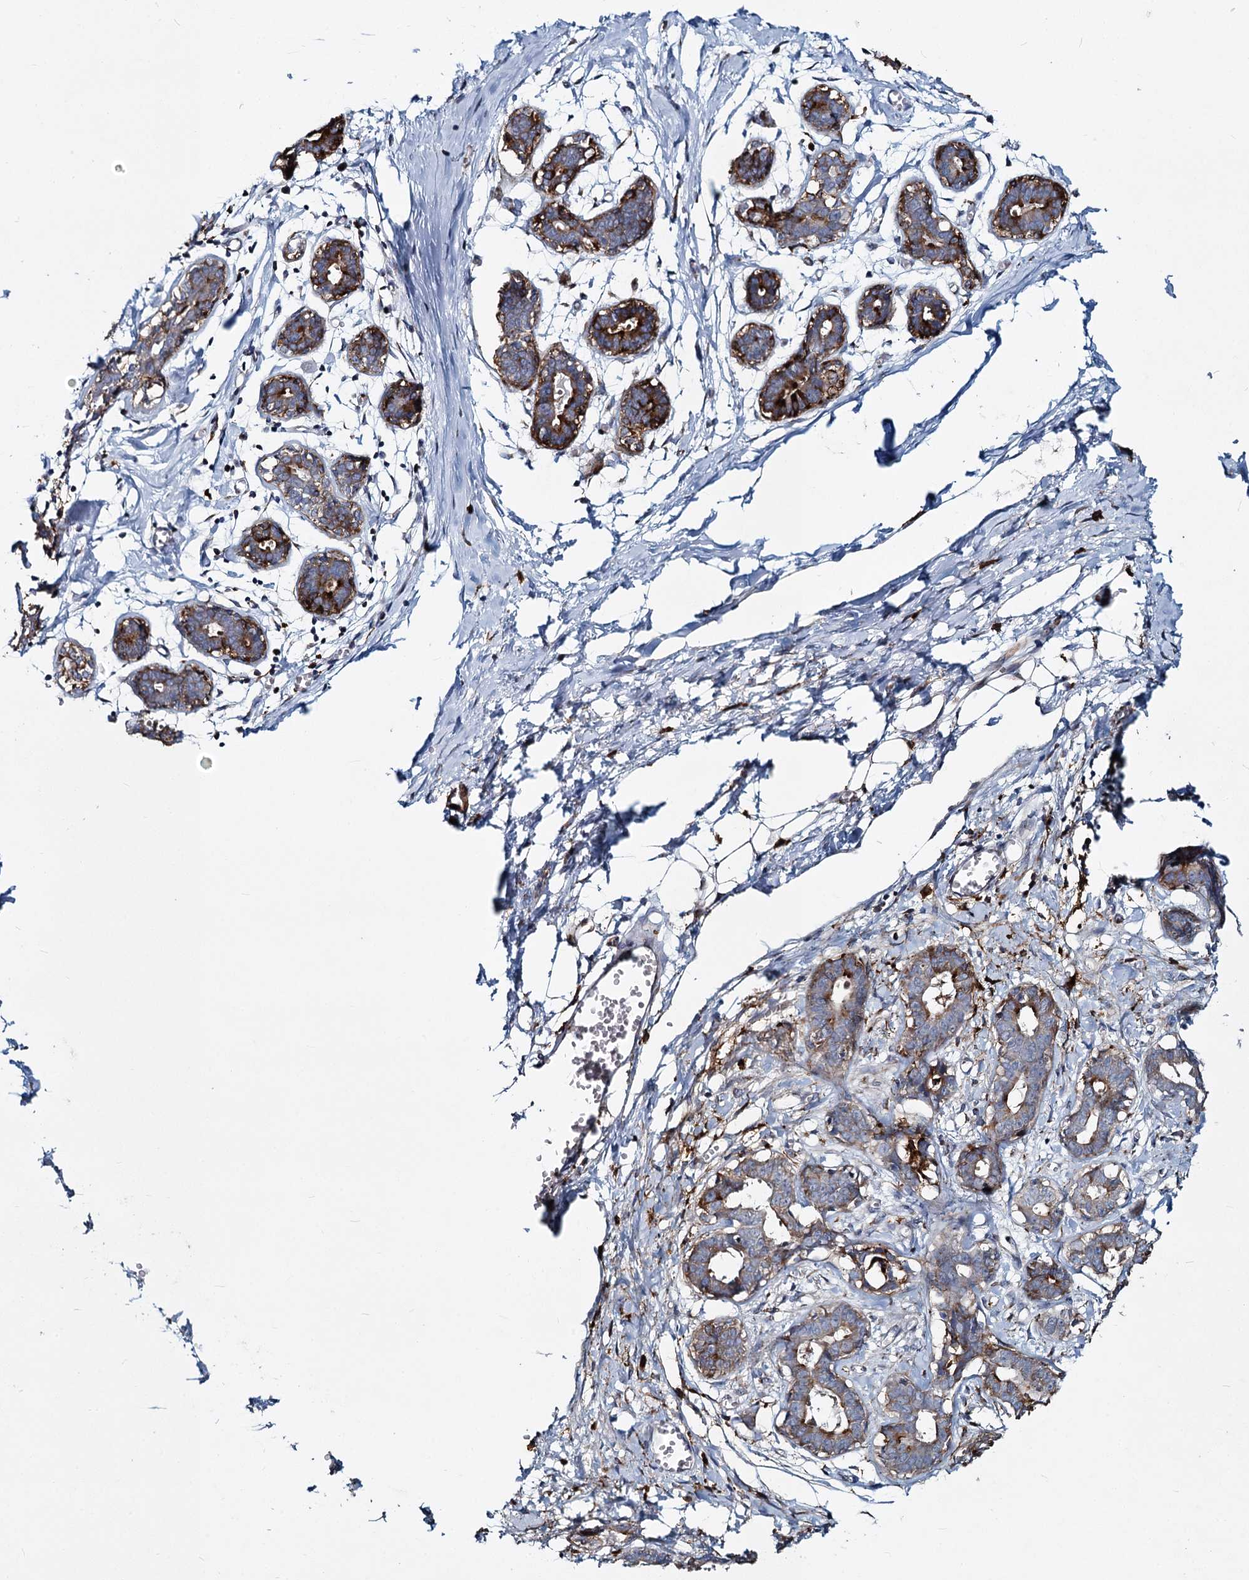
{"staining": {"intensity": "strong", "quantity": "25%-75%", "location": "cytoplasmic/membranous"}, "tissue": "breast", "cell_type": "Glandular cells", "image_type": "normal", "snomed": [{"axis": "morphology", "description": "Normal tissue, NOS"}, {"axis": "topography", "description": "Breast"}], "caption": "A high-resolution photomicrograph shows immunohistochemistry (IHC) staining of unremarkable breast, which reveals strong cytoplasmic/membranous positivity in about 25%-75% of glandular cells. Nuclei are stained in blue.", "gene": "DCUN1D2", "patient": {"sex": "female", "age": 27}}